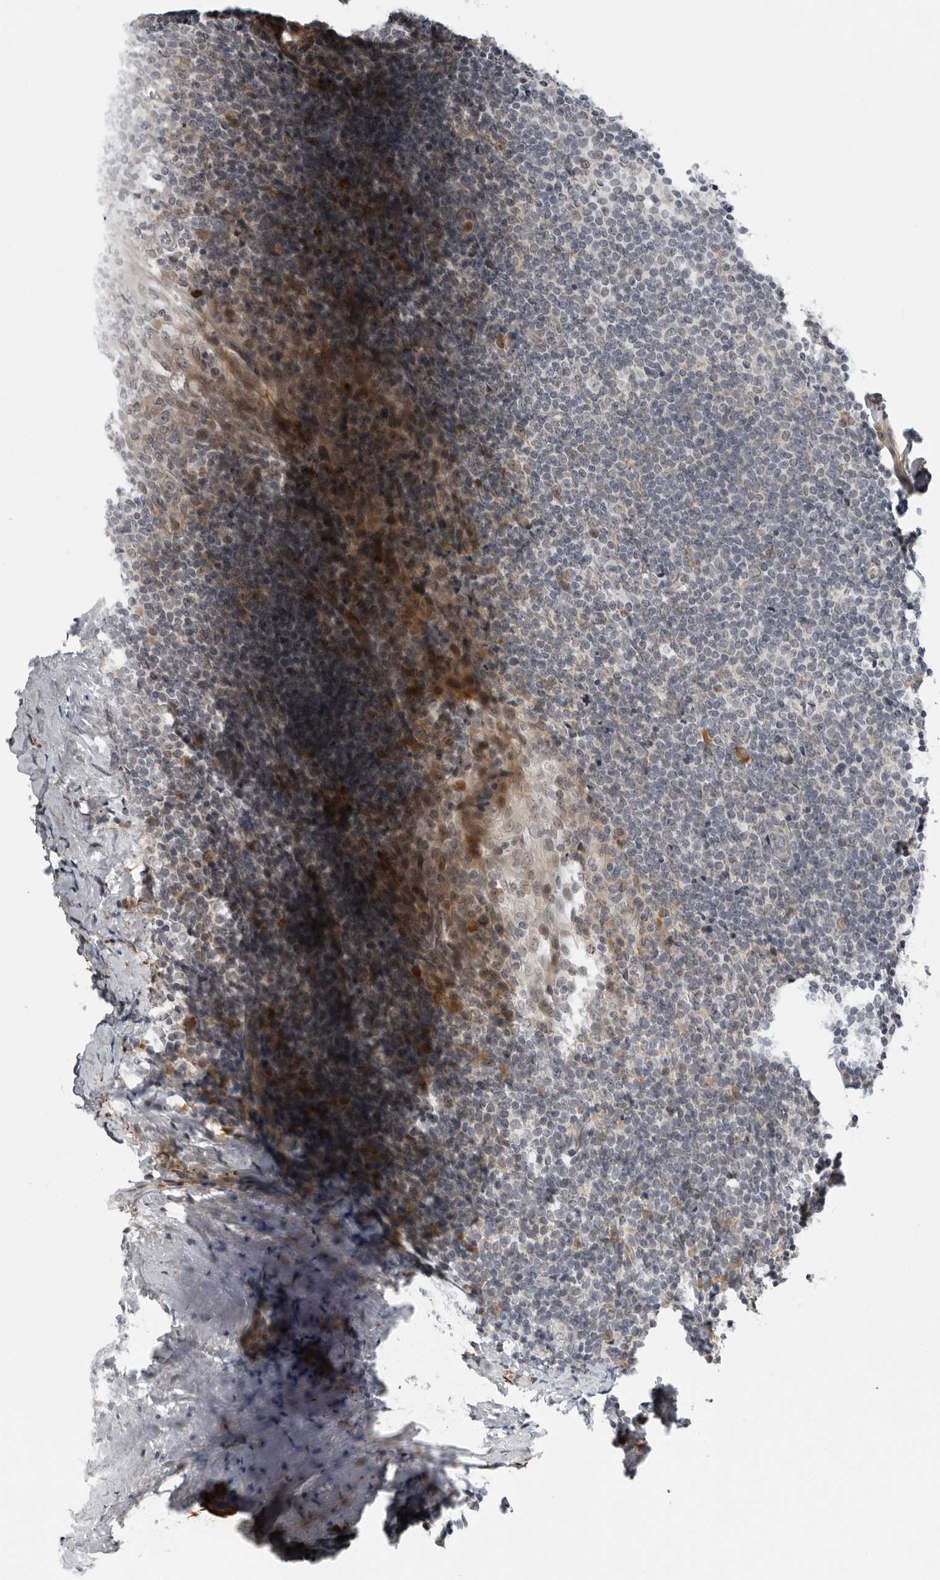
{"staining": {"intensity": "weak", "quantity": "<25%", "location": "cytoplasmic/membranous,nuclear"}, "tissue": "tonsil", "cell_type": "Germinal center cells", "image_type": "normal", "snomed": [{"axis": "morphology", "description": "Normal tissue, NOS"}, {"axis": "topography", "description": "Tonsil"}], "caption": "Immunohistochemistry image of normal tonsil stained for a protein (brown), which reveals no expression in germinal center cells.", "gene": "ALPK2", "patient": {"sex": "male", "age": 37}}